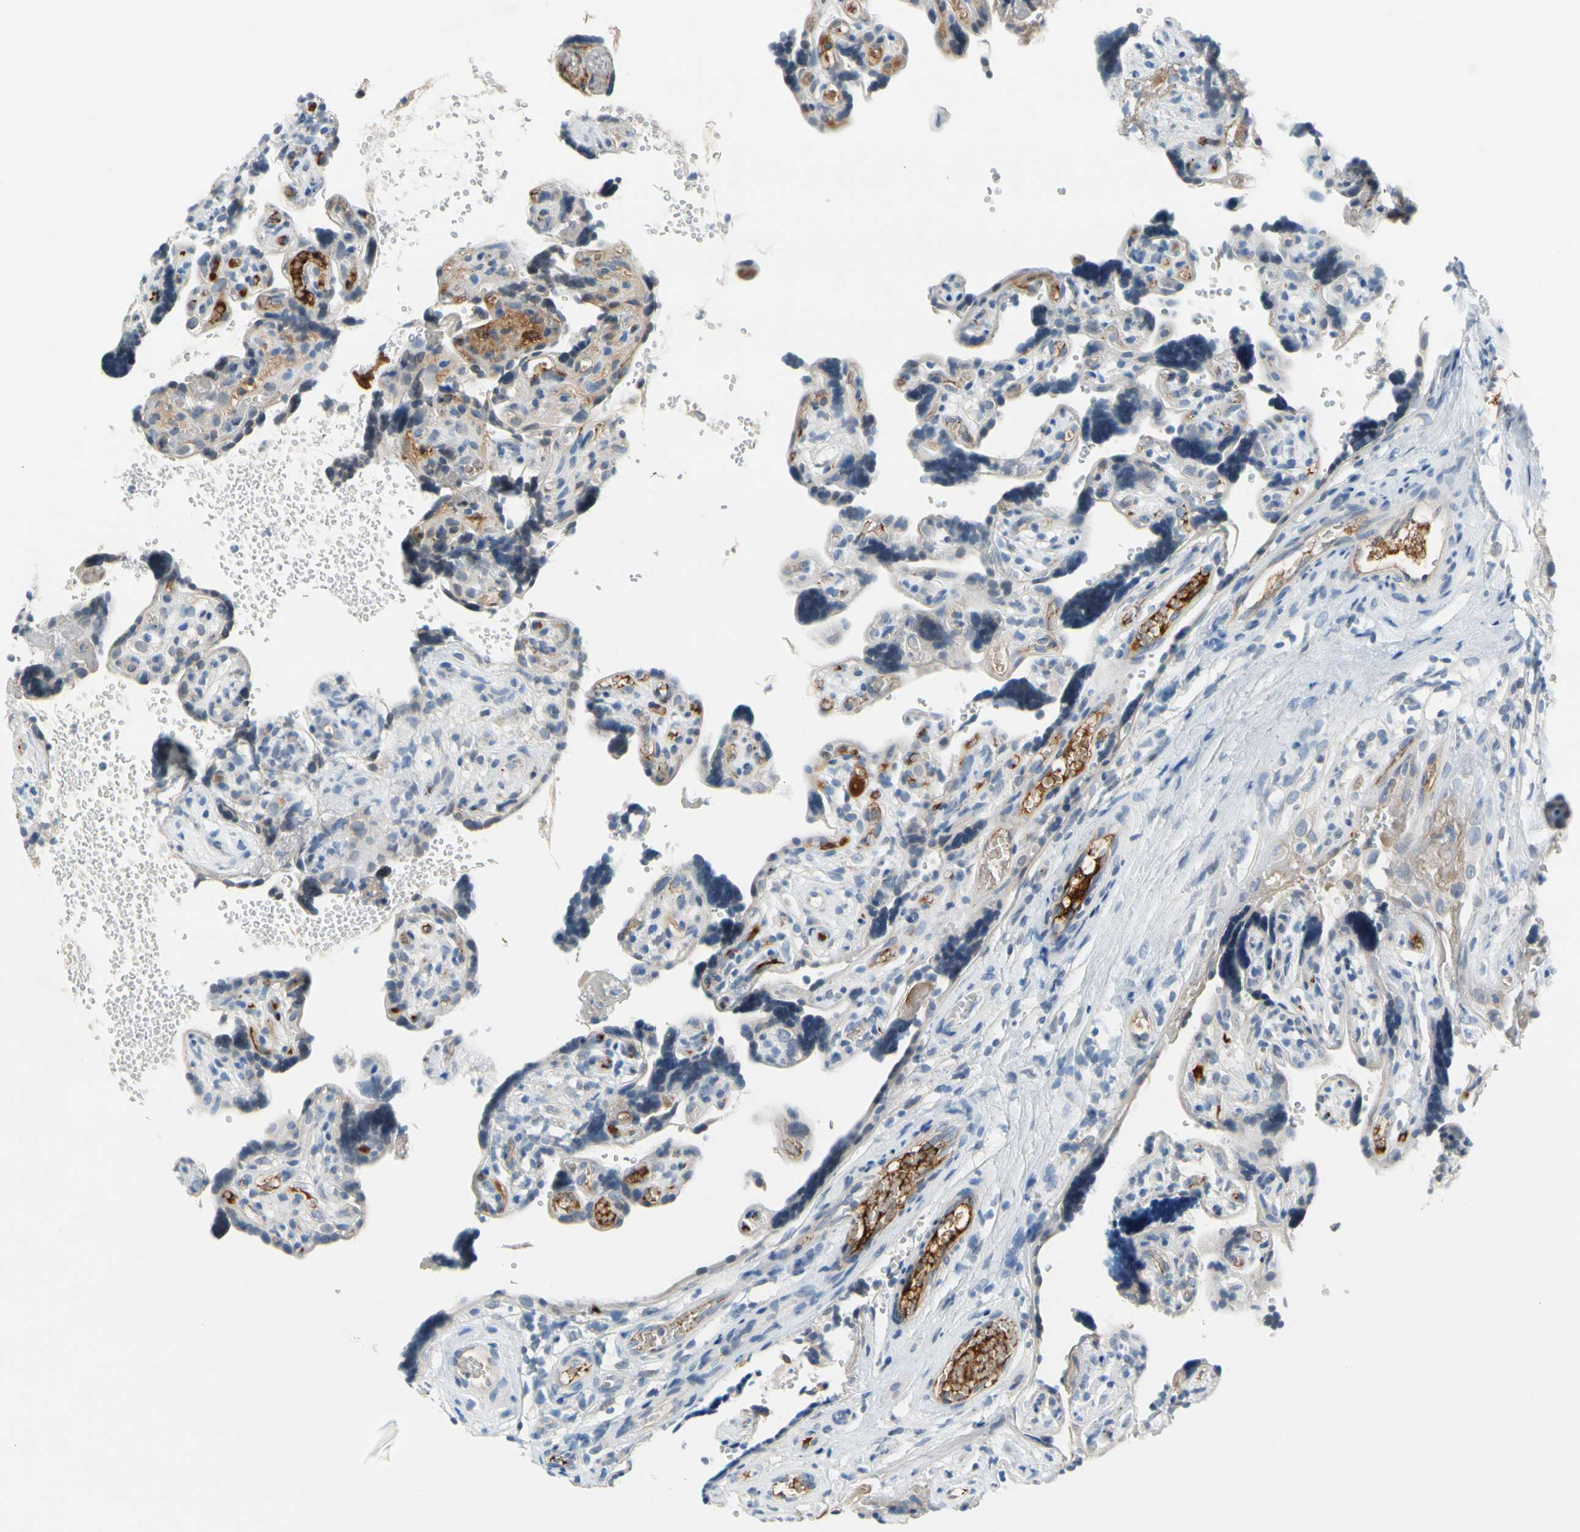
{"staining": {"intensity": "negative", "quantity": "none", "location": "none"}, "tissue": "placenta", "cell_type": "Trophoblastic cells", "image_type": "normal", "snomed": [{"axis": "morphology", "description": "Normal tissue, NOS"}, {"axis": "topography", "description": "Placenta"}], "caption": "Unremarkable placenta was stained to show a protein in brown. There is no significant expression in trophoblastic cells. (DAB immunohistochemistry with hematoxylin counter stain).", "gene": "CNDP1", "patient": {"sex": "female", "age": 30}}